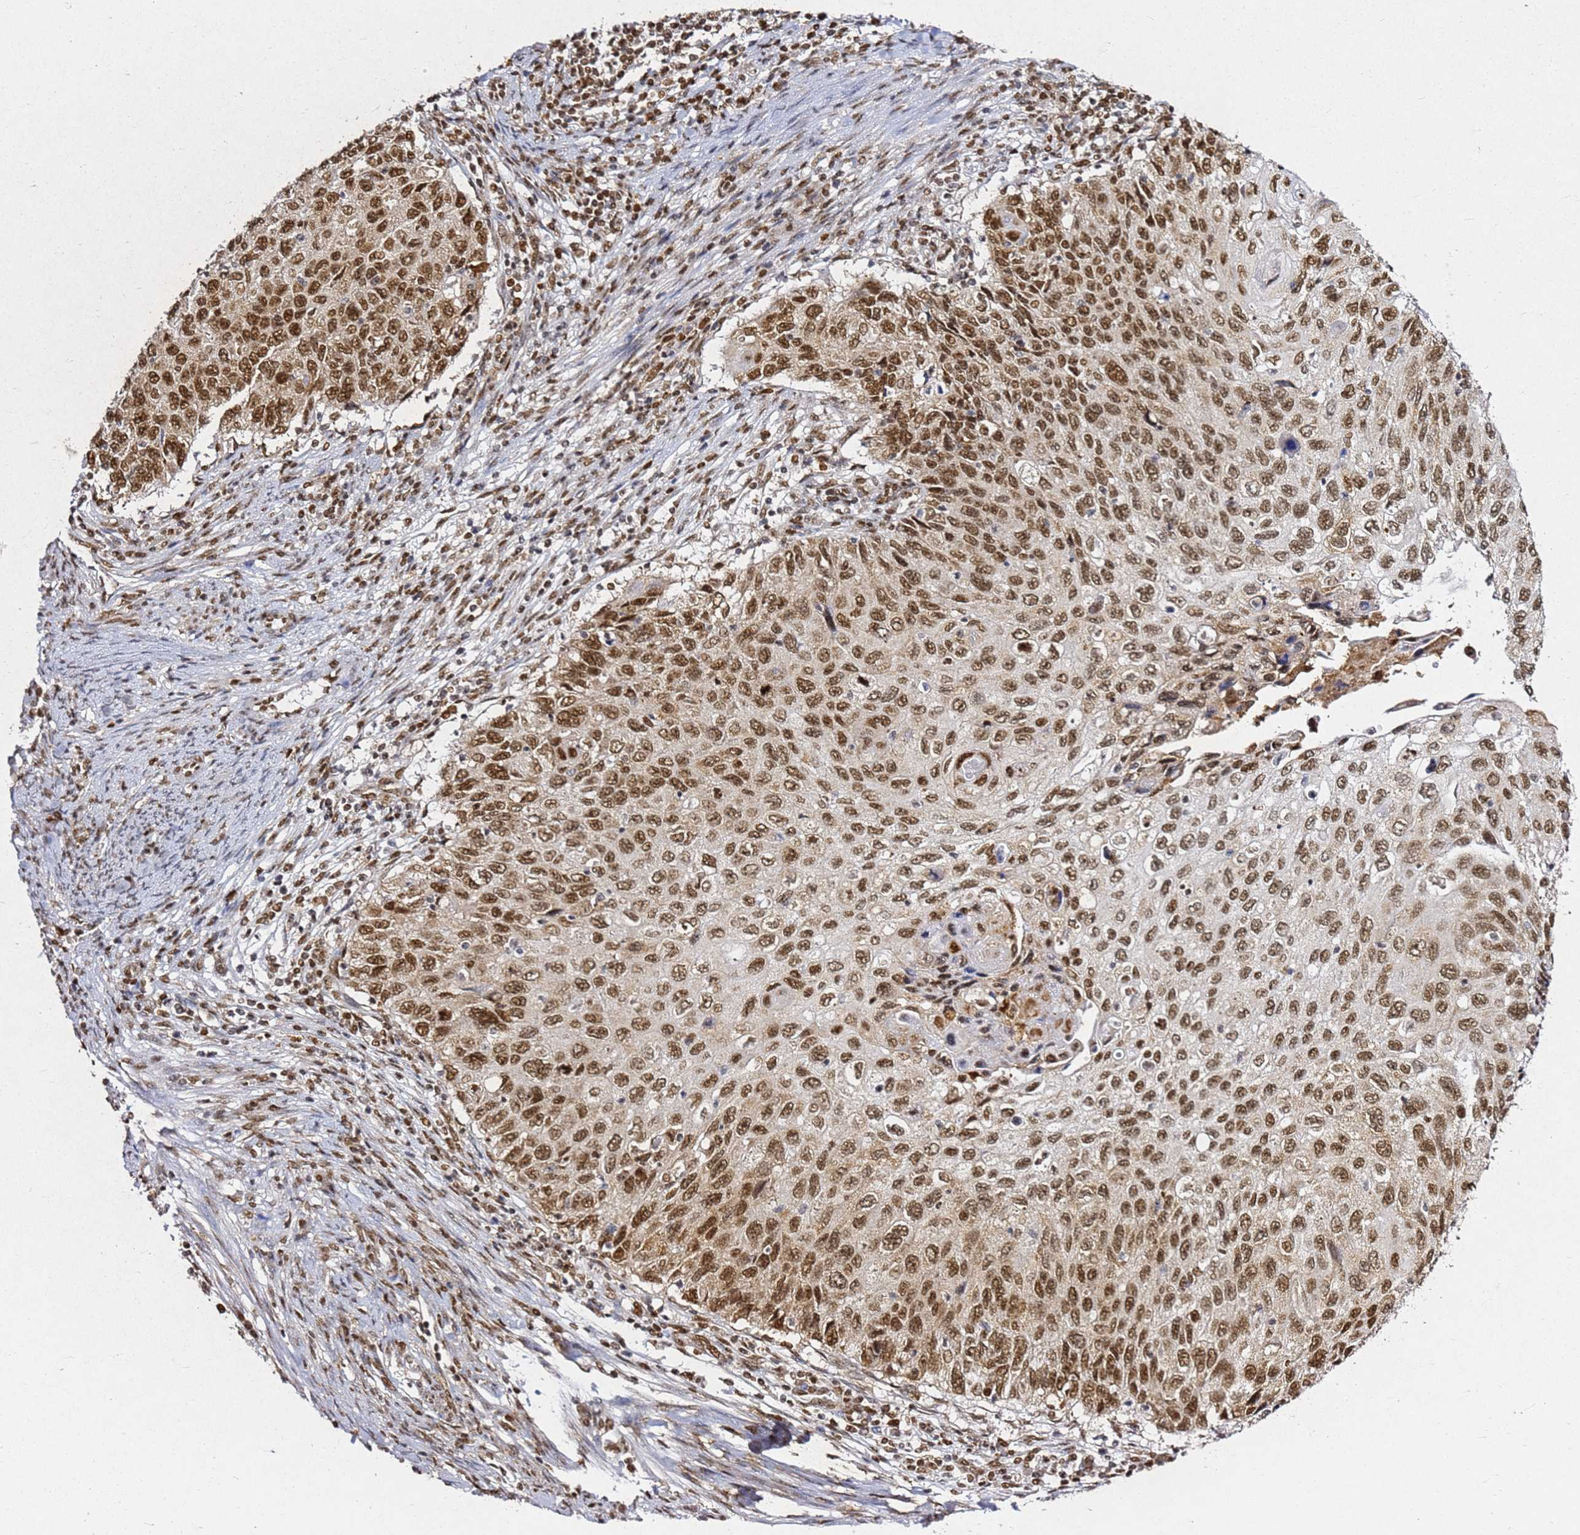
{"staining": {"intensity": "moderate", "quantity": ">75%", "location": "nuclear"}, "tissue": "cervical cancer", "cell_type": "Tumor cells", "image_type": "cancer", "snomed": [{"axis": "morphology", "description": "Squamous cell carcinoma, NOS"}, {"axis": "topography", "description": "Cervix"}], "caption": "Moderate nuclear protein expression is identified in approximately >75% of tumor cells in squamous cell carcinoma (cervical).", "gene": "APEX1", "patient": {"sex": "female", "age": 70}}